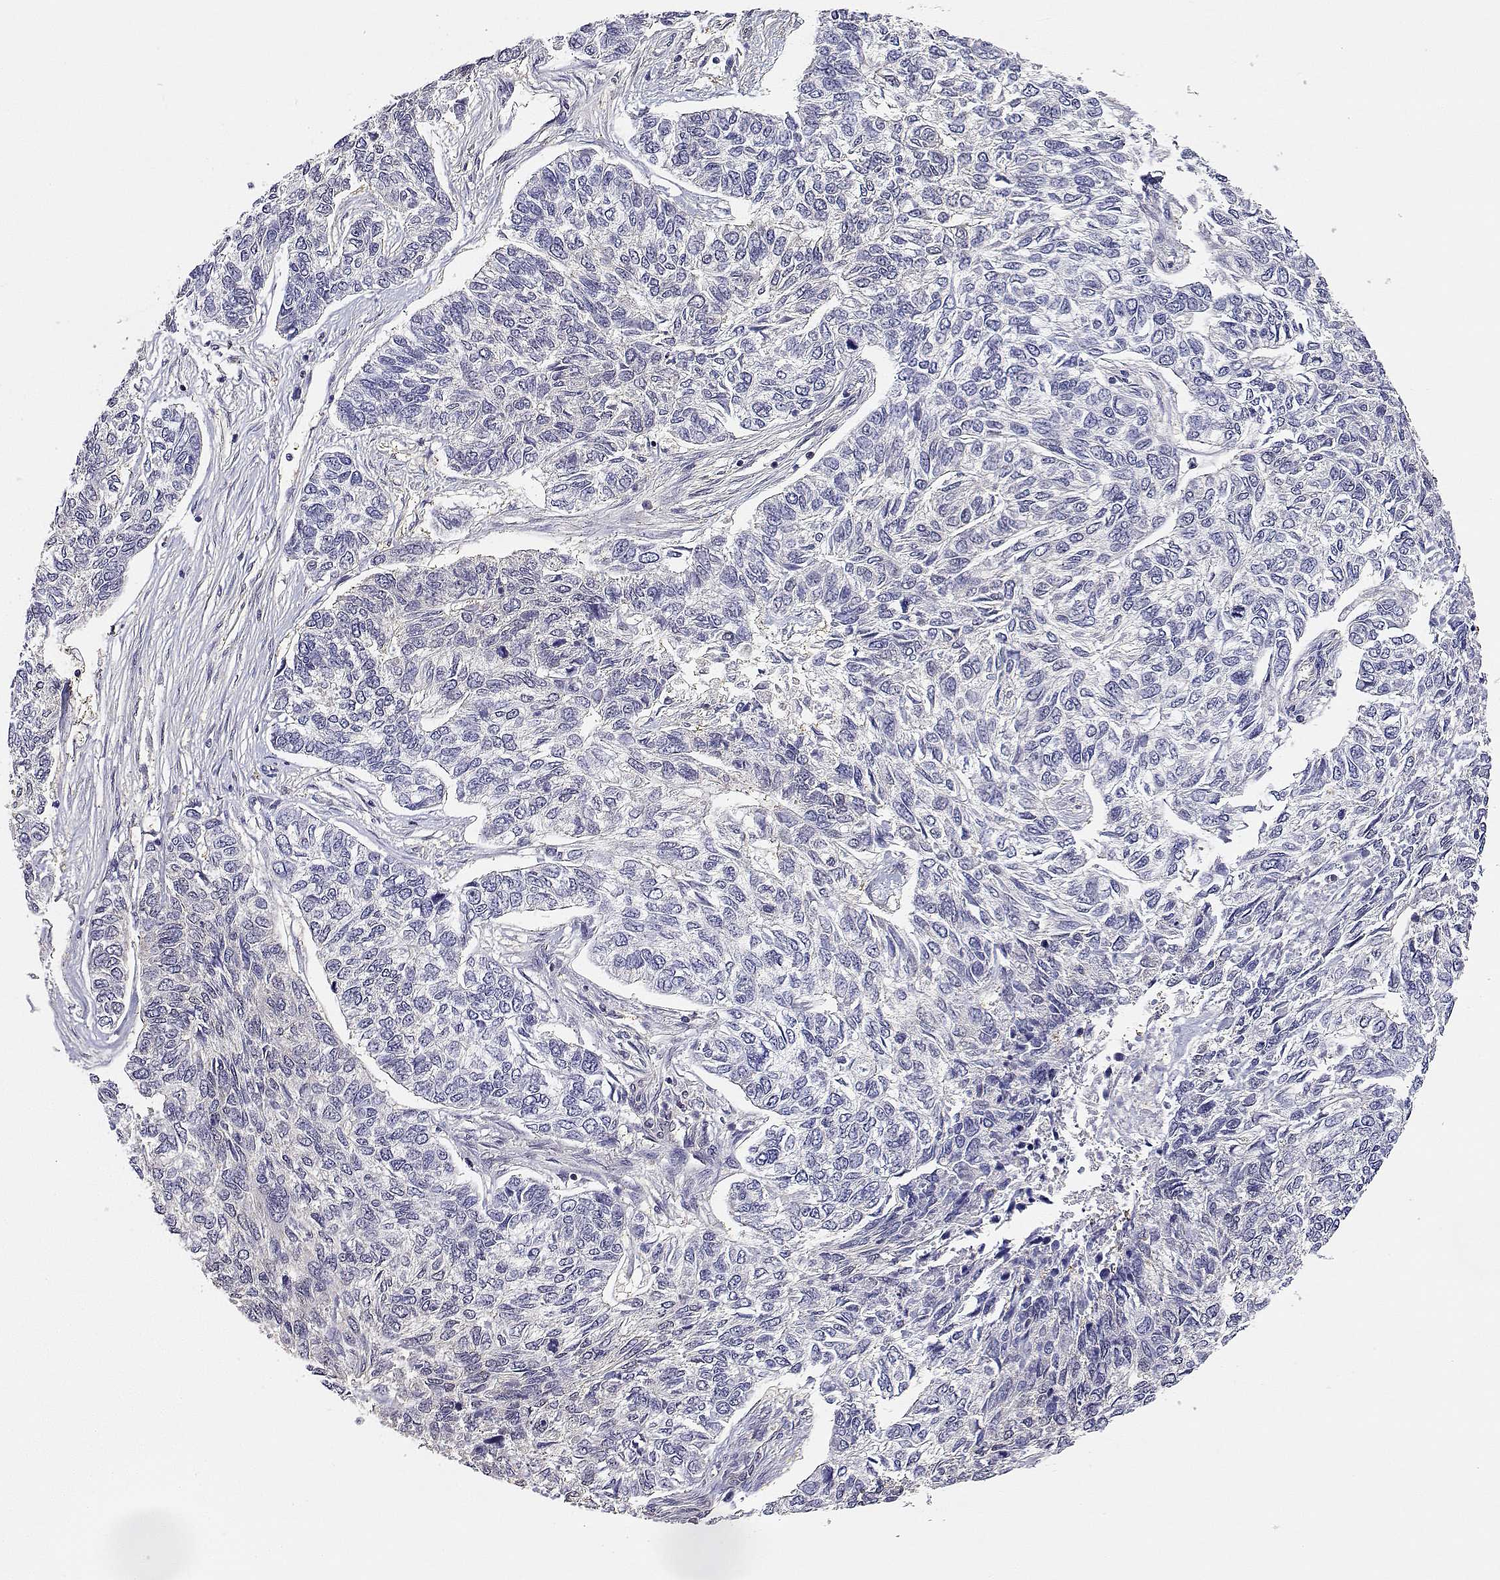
{"staining": {"intensity": "negative", "quantity": "none", "location": "none"}, "tissue": "skin cancer", "cell_type": "Tumor cells", "image_type": "cancer", "snomed": [{"axis": "morphology", "description": "Basal cell carcinoma"}, {"axis": "topography", "description": "Skin"}], "caption": "IHC of human basal cell carcinoma (skin) shows no staining in tumor cells.", "gene": "ADA", "patient": {"sex": "female", "age": 65}}